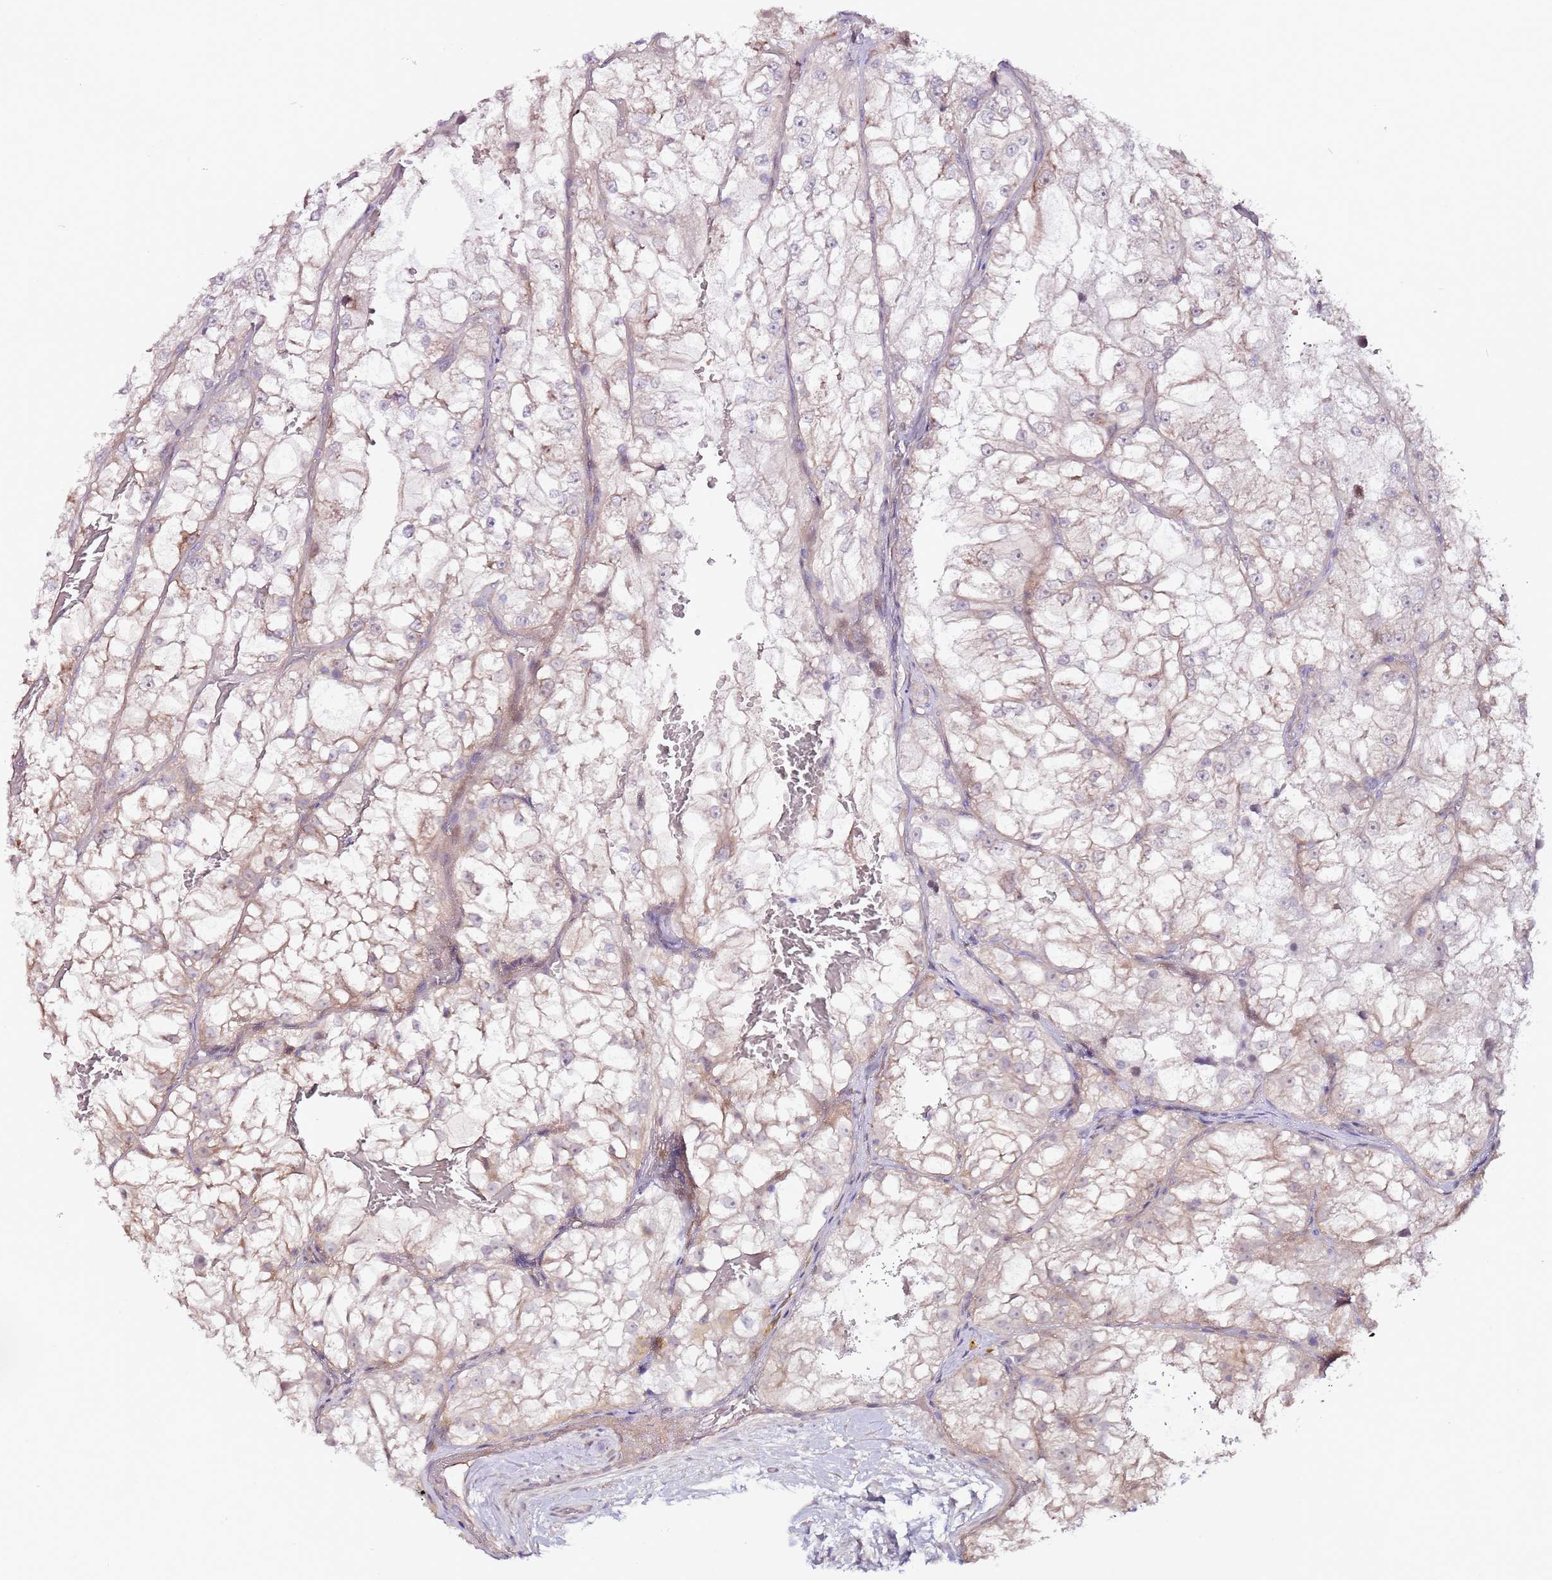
{"staining": {"intensity": "negative", "quantity": "none", "location": "none"}, "tissue": "renal cancer", "cell_type": "Tumor cells", "image_type": "cancer", "snomed": [{"axis": "morphology", "description": "Adenocarcinoma, NOS"}, {"axis": "topography", "description": "Kidney"}], "caption": "An immunohistochemistry photomicrograph of adenocarcinoma (renal) is shown. There is no staining in tumor cells of adenocarcinoma (renal).", "gene": "MTG2", "patient": {"sex": "female", "age": 72}}